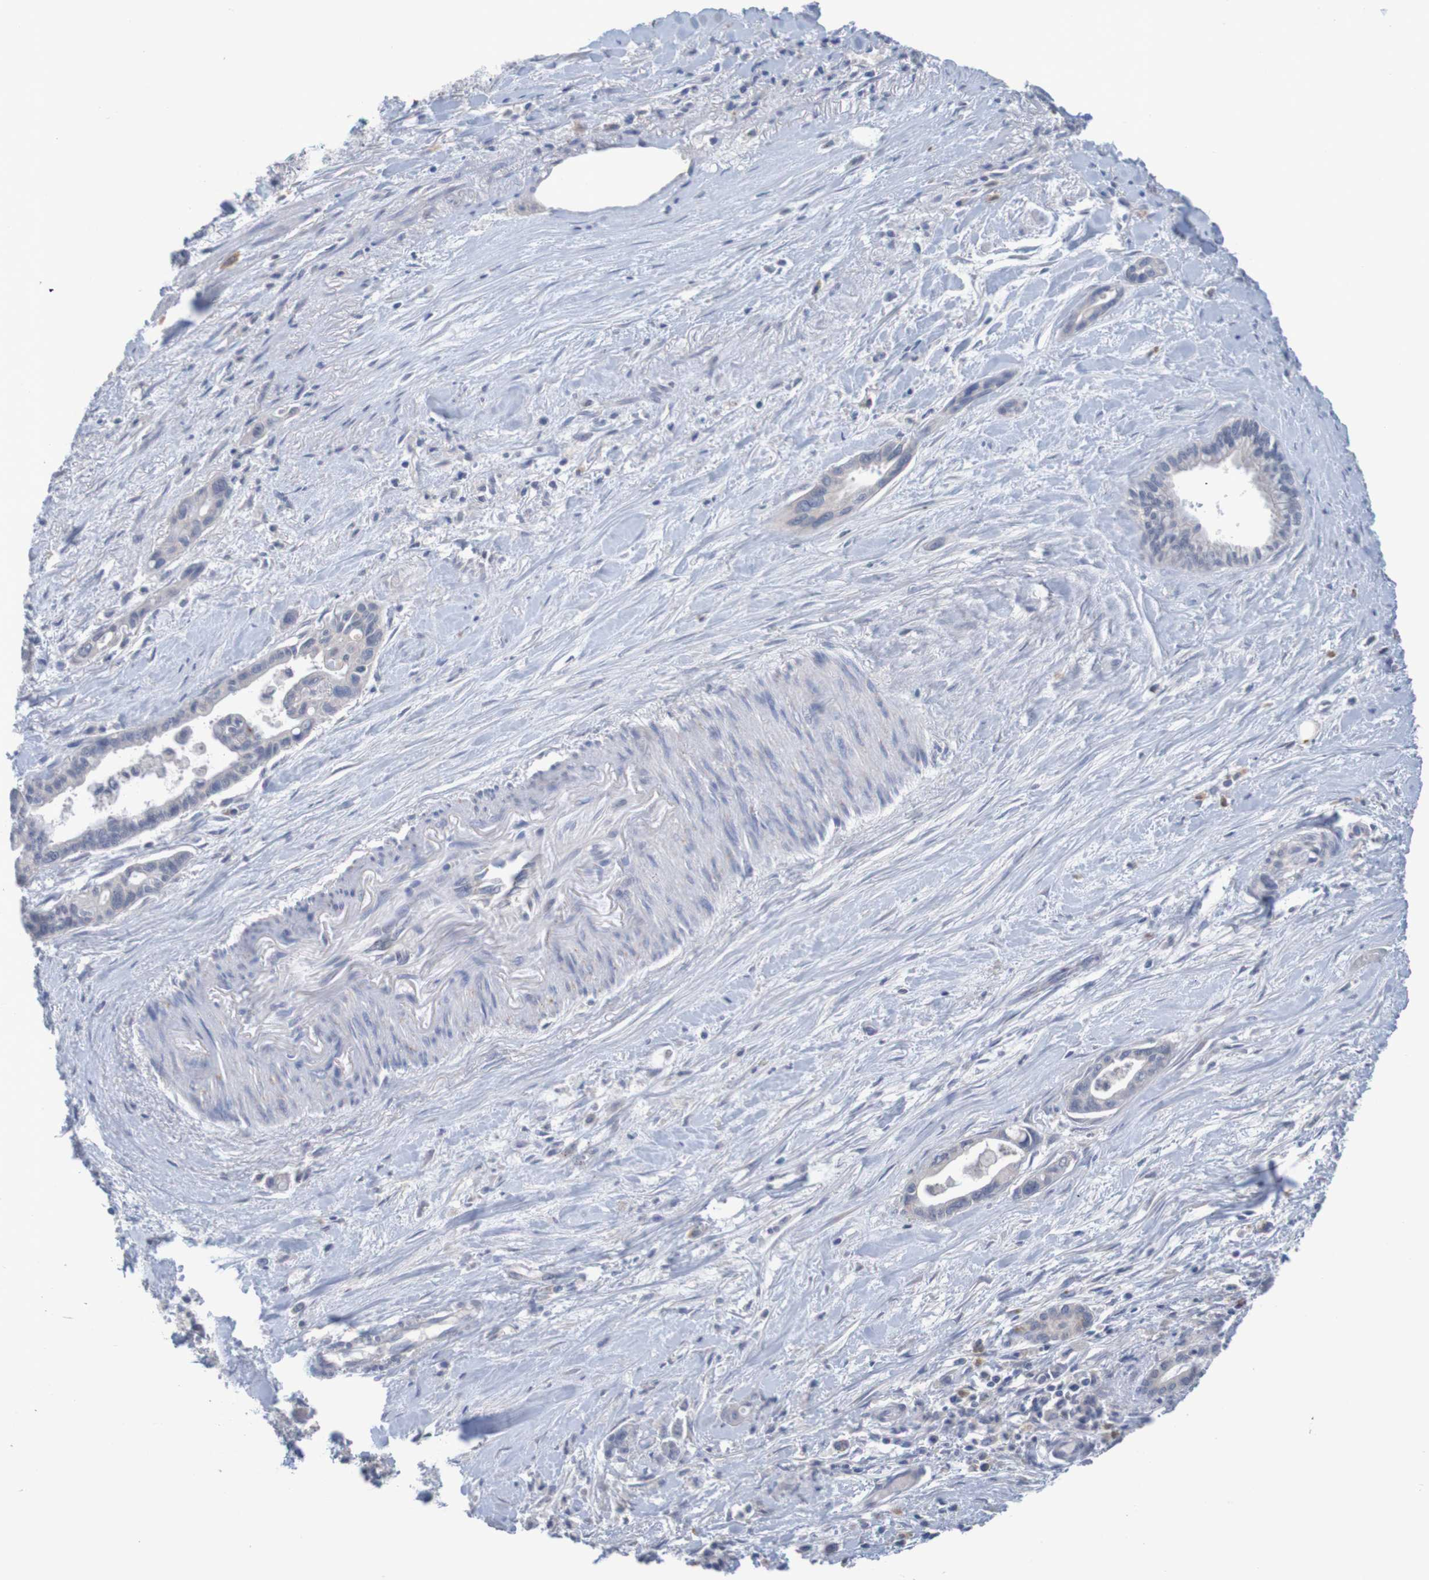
{"staining": {"intensity": "negative", "quantity": "none", "location": "none"}, "tissue": "pancreatic cancer", "cell_type": "Tumor cells", "image_type": "cancer", "snomed": [{"axis": "morphology", "description": "Adenocarcinoma, NOS"}, {"axis": "topography", "description": "Pancreas"}], "caption": "The immunohistochemistry (IHC) photomicrograph has no significant staining in tumor cells of pancreatic adenocarcinoma tissue.", "gene": "LTA", "patient": {"sex": "male", "age": 70}}